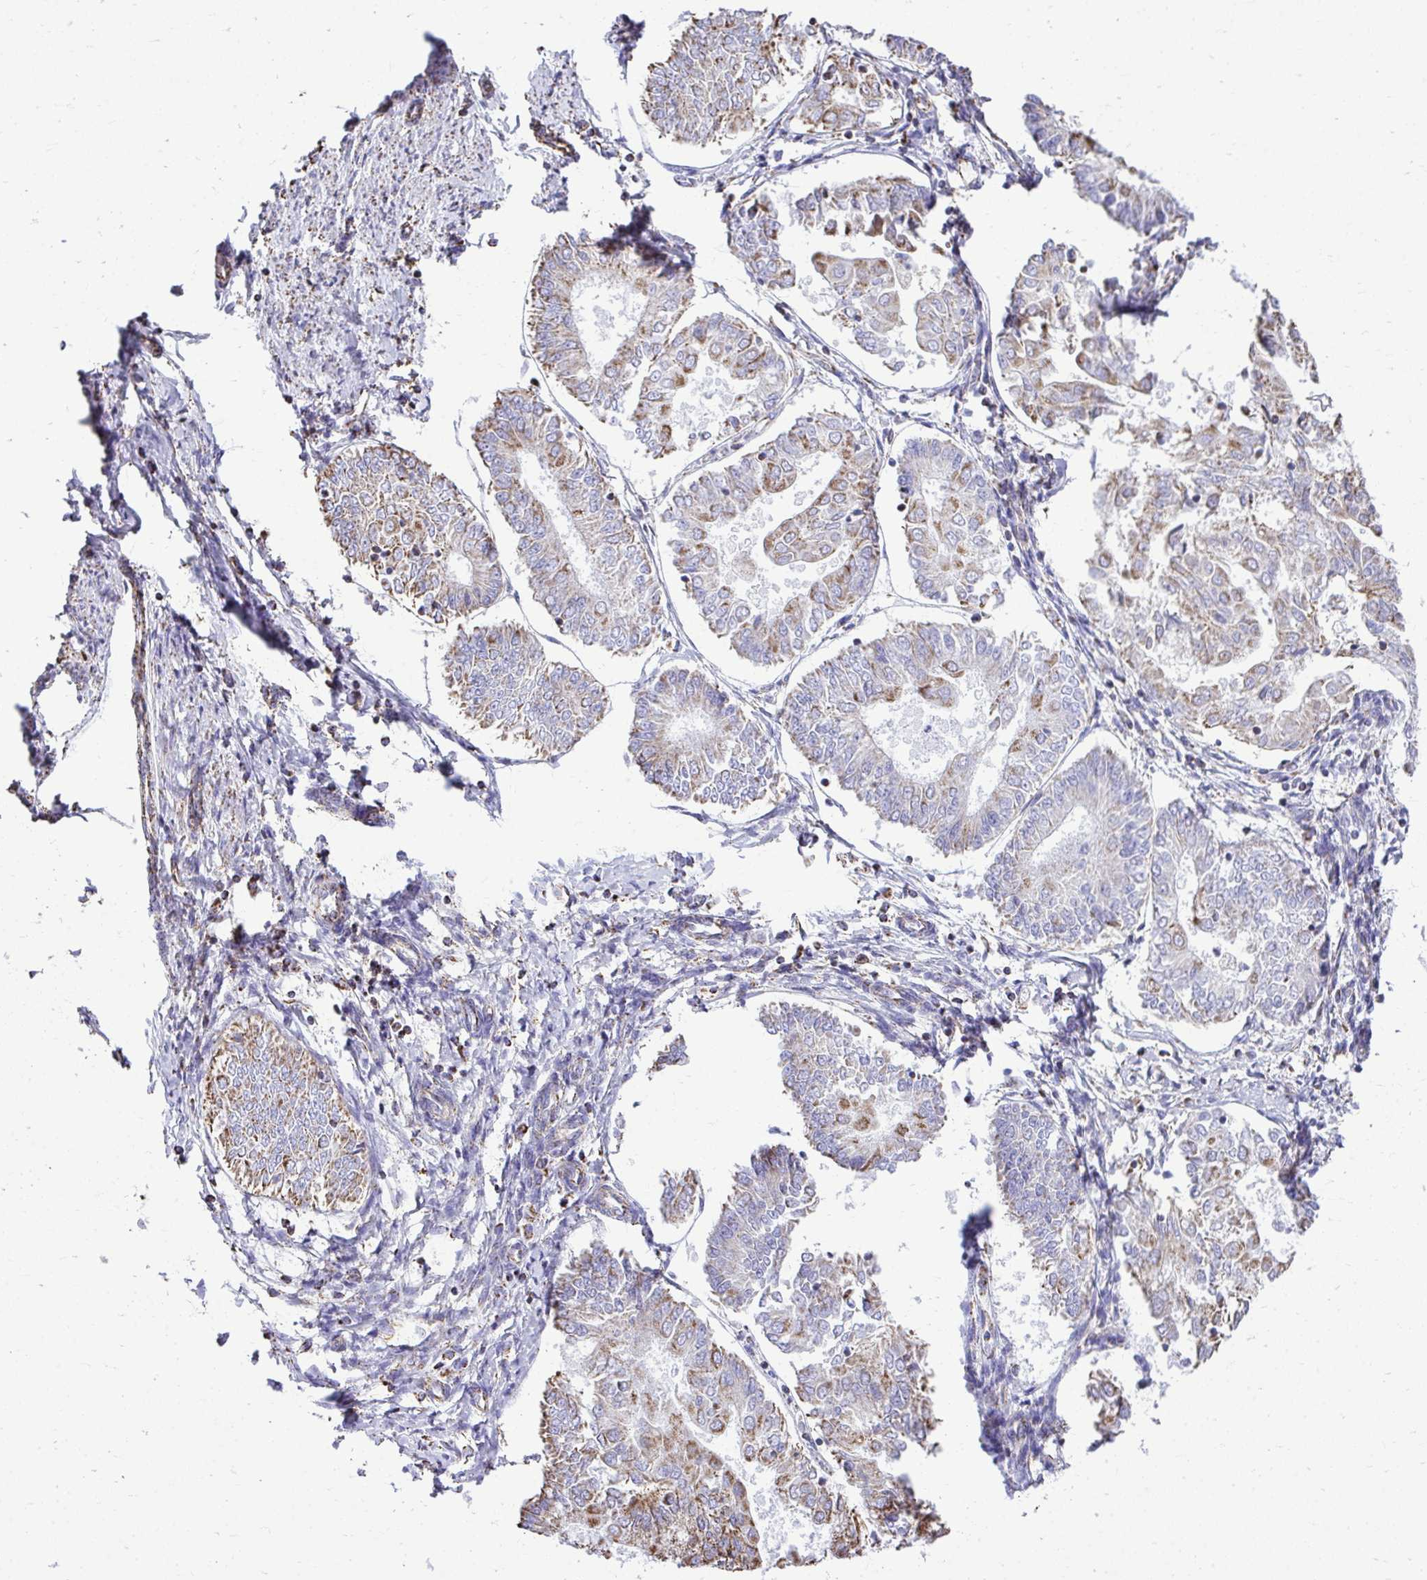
{"staining": {"intensity": "weak", "quantity": "25%-75%", "location": "cytoplasmic/membranous"}, "tissue": "endometrial cancer", "cell_type": "Tumor cells", "image_type": "cancer", "snomed": [{"axis": "morphology", "description": "Adenocarcinoma, NOS"}, {"axis": "topography", "description": "Endometrium"}], "caption": "High-power microscopy captured an IHC histopathology image of endometrial adenocarcinoma, revealing weak cytoplasmic/membranous expression in about 25%-75% of tumor cells. (Stains: DAB in brown, nuclei in blue, Microscopy: brightfield microscopy at high magnification).", "gene": "MPZL2", "patient": {"sex": "female", "age": 68}}